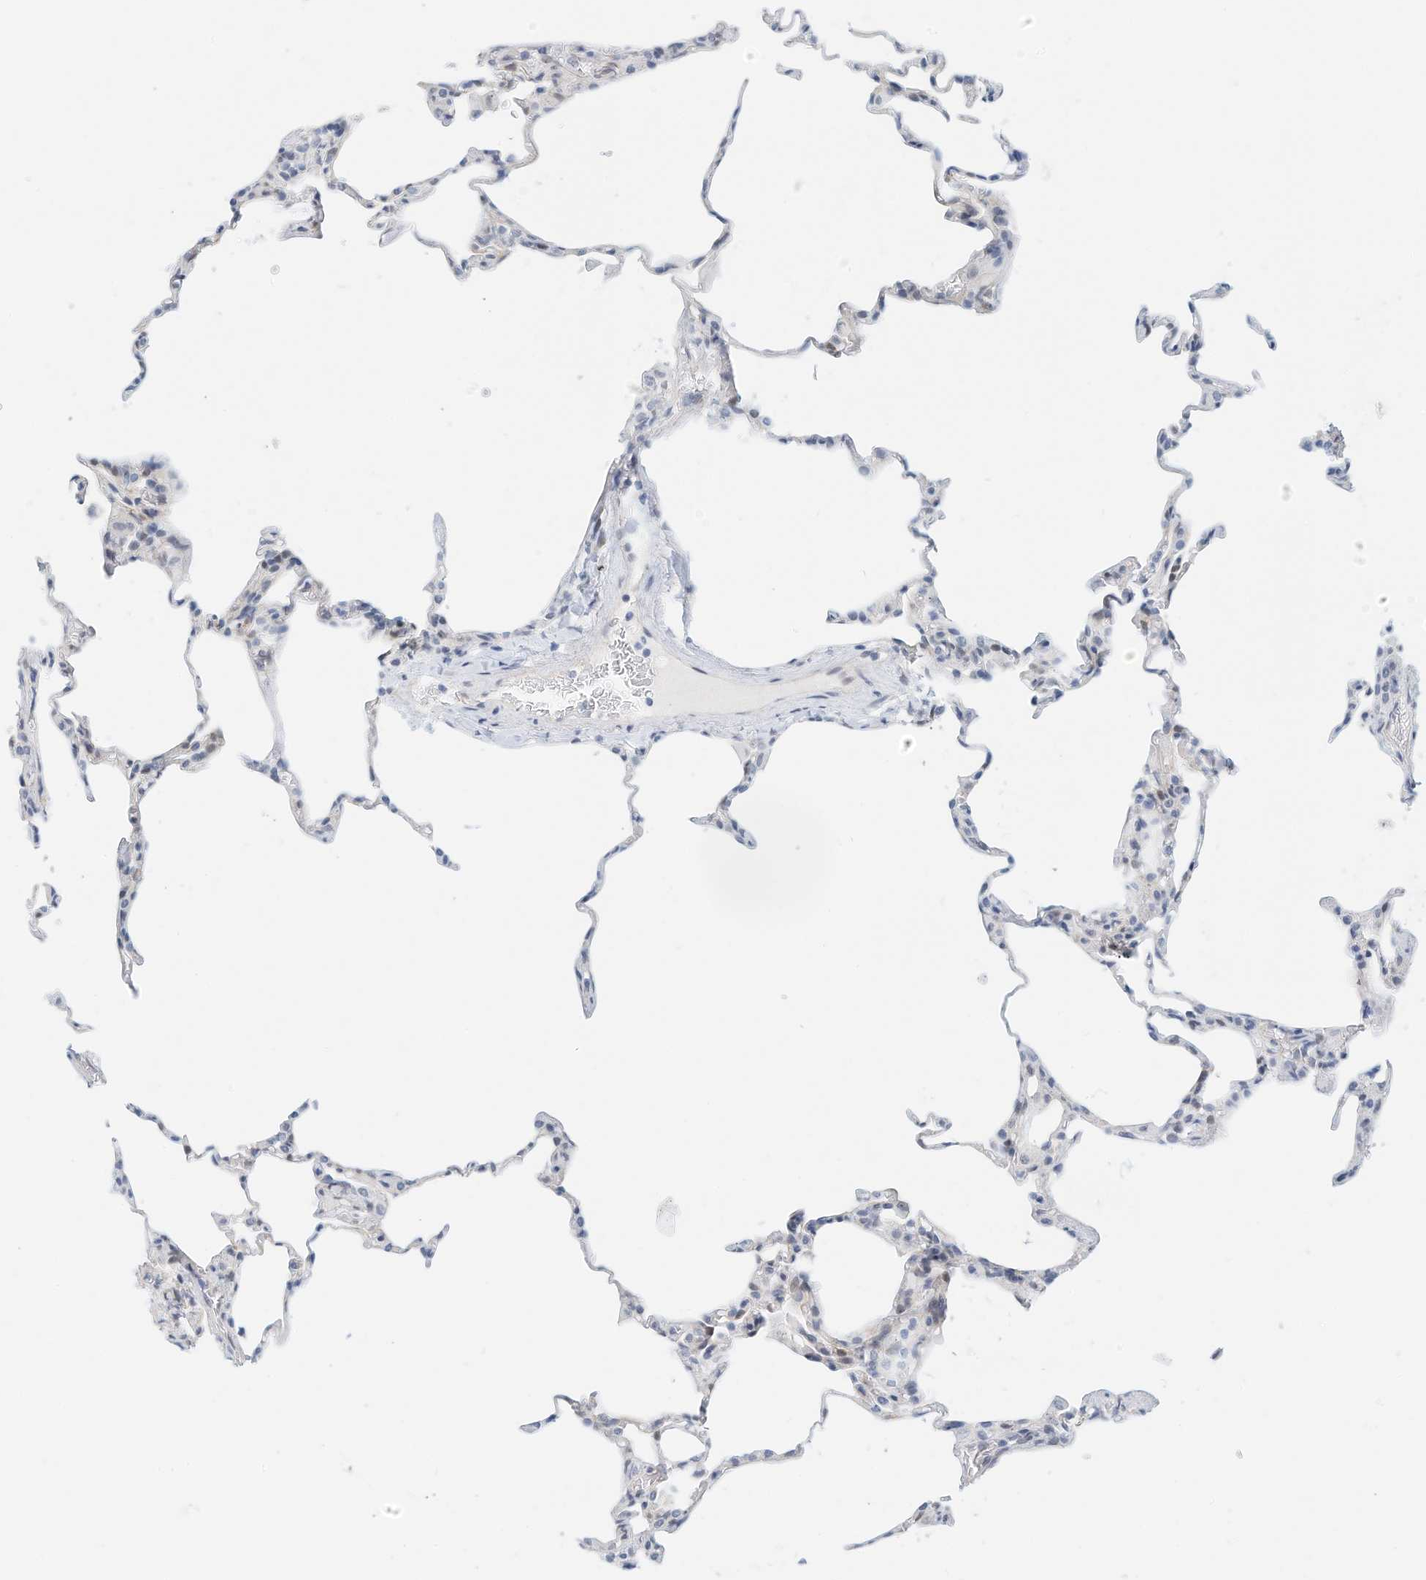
{"staining": {"intensity": "negative", "quantity": "none", "location": "none"}, "tissue": "lung", "cell_type": "Alveolar cells", "image_type": "normal", "snomed": [{"axis": "morphology", "description": "Normal tissue, NOS"}, {"axis": "topography", "description": "Lung"}], "caption": "Immunohistochemistry image of normal lung stained for a protein (brown), which shows no positivity in alveolar cells.", "gene": "ARHGAP28", "patient": {"sex": "male", "age": 20}}